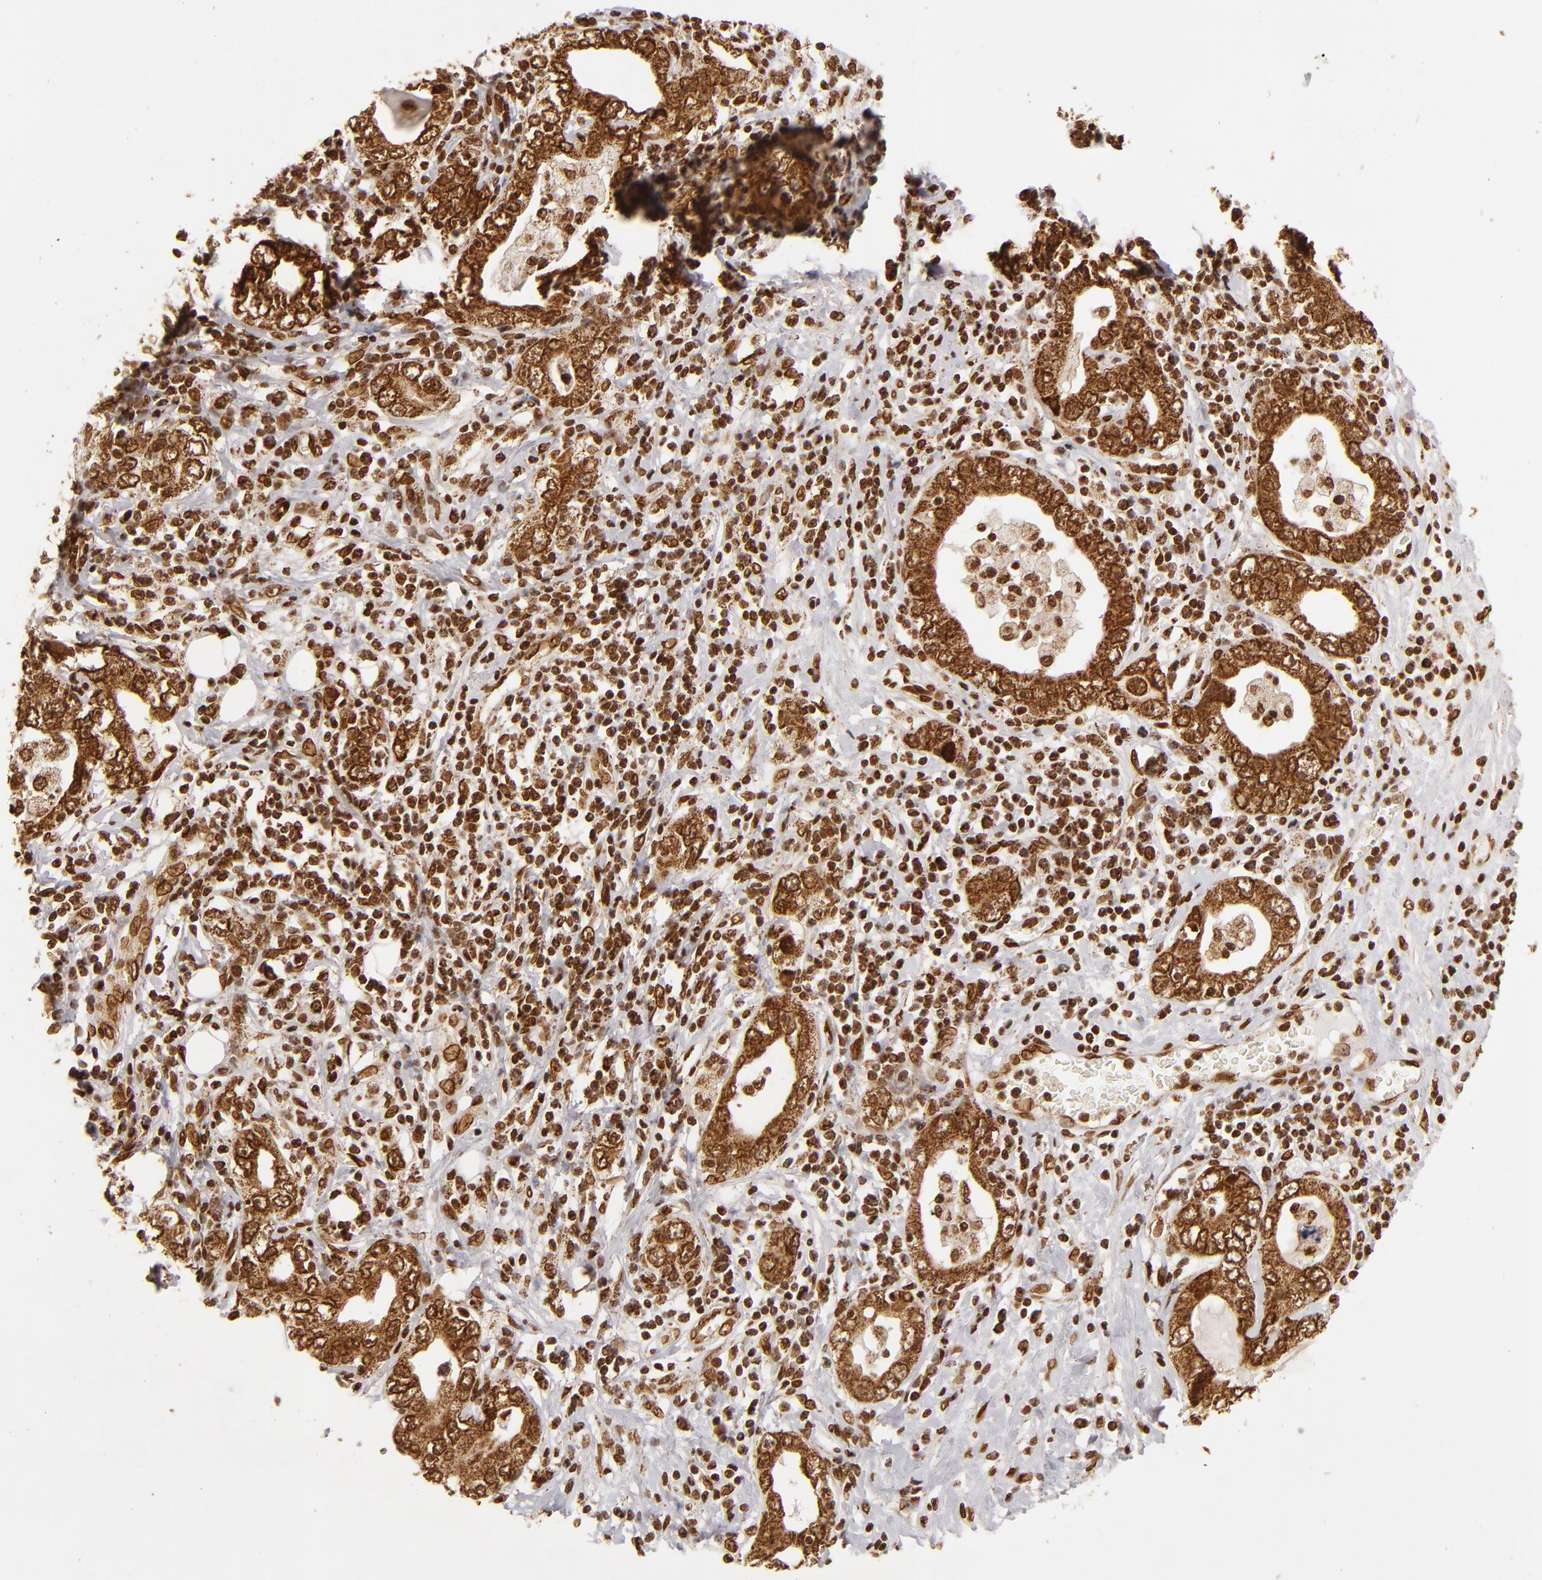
{"staining": {"intensity": "strong", "quantity": ">75%", "location": "cytoplasmic/membranous,nuclear"}, "tissue": "stomach cancer", "cell_type": "Tumor cells", "image_type": "cancer", "snomed": [{"axis": "morphology", "description": "Adenocarcinoma, NOS"}, {"axis": "topography", "description": "Stomach, lower"}], "caption": "IHC photomicrograph of human stomach cancer (adenocarcinoma) stained for a protein (brown), which demonstrates high levels of strong cytoplasmic/membranous and nuclear expression in approximately >75% of tumor cells.", "gene": "CUL3", "patient": {"sex": "female", "age": 93}}